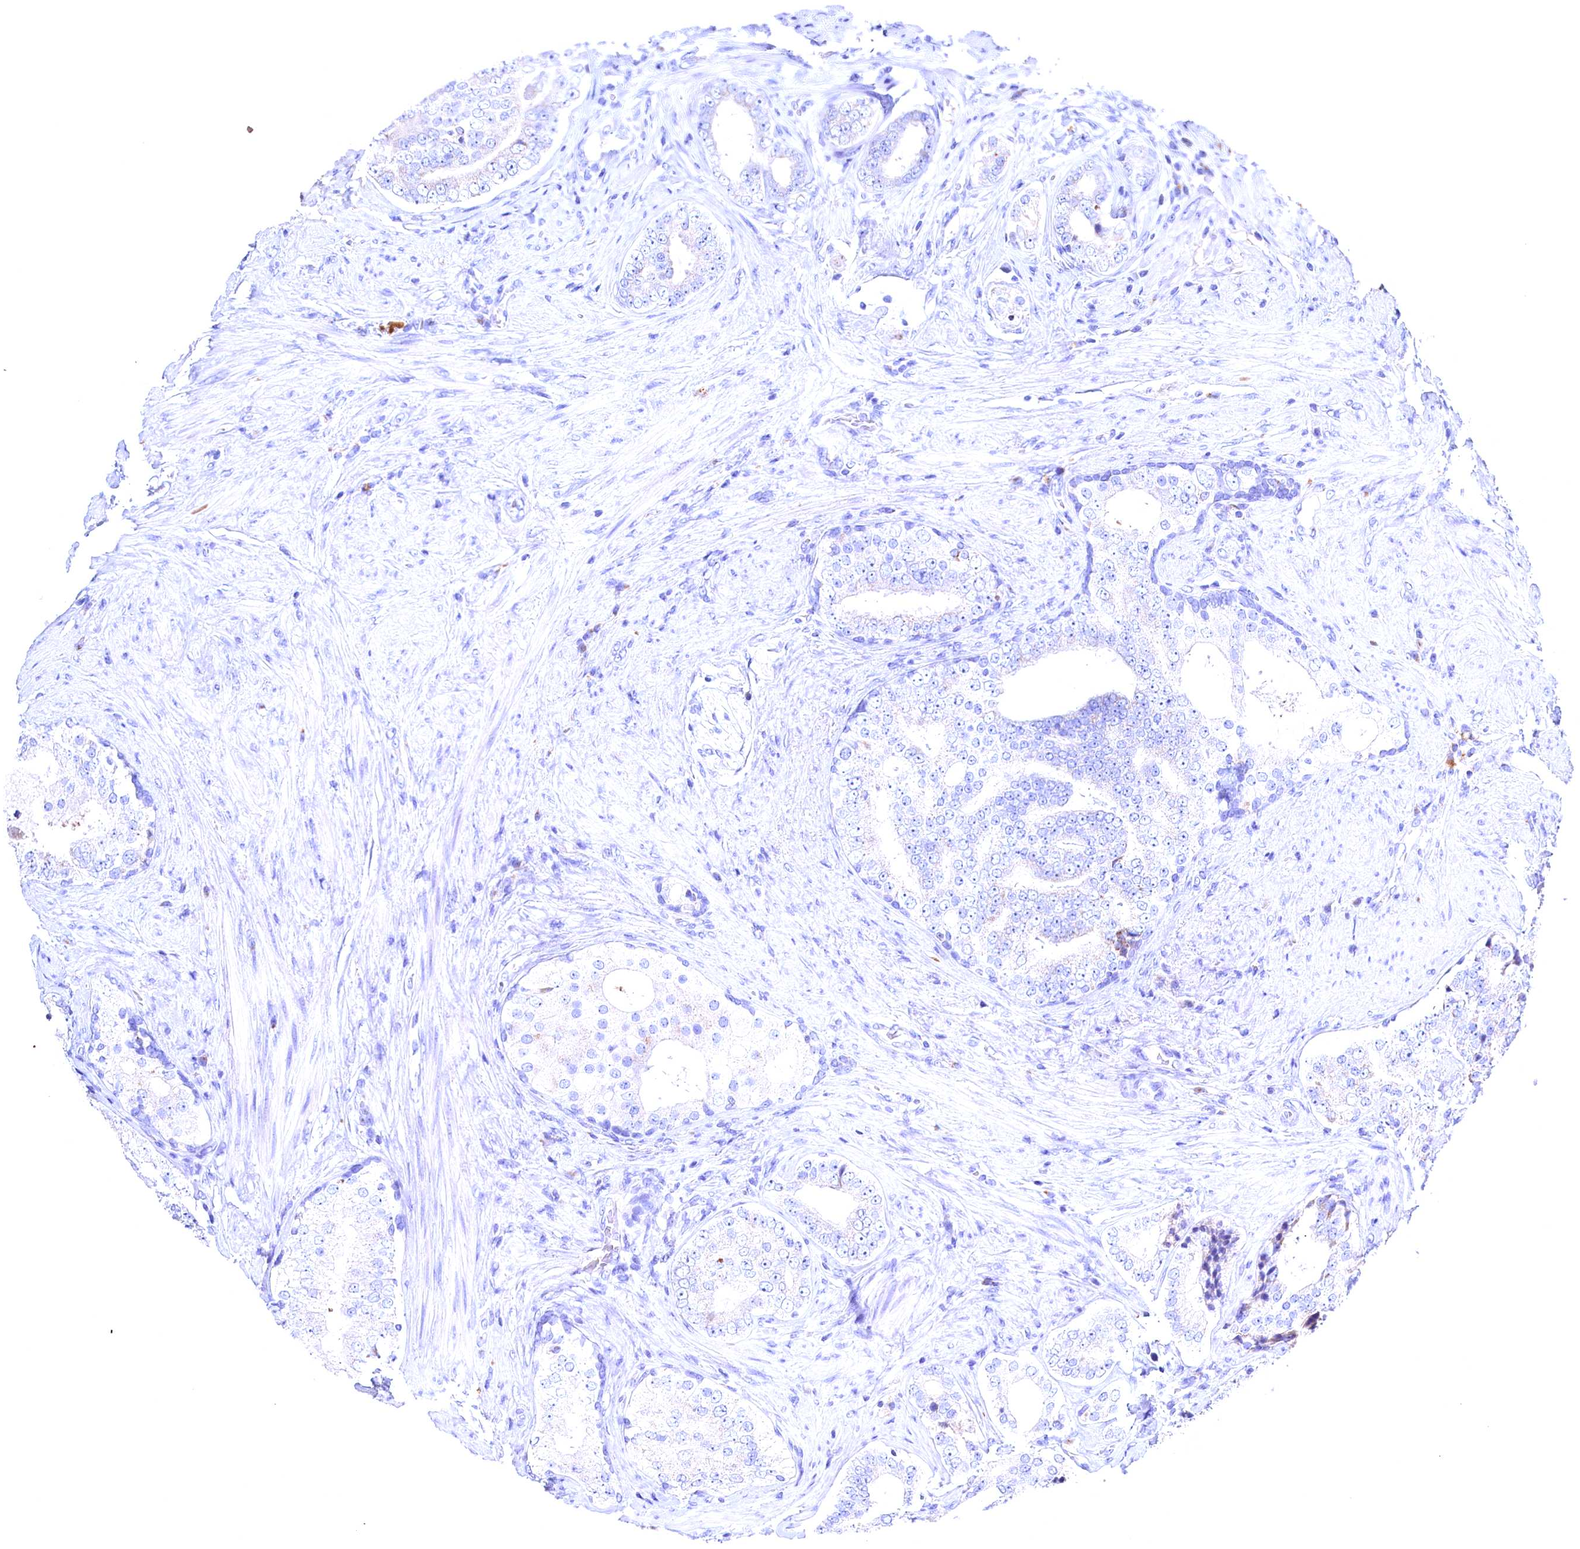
{"staining": {"intensity": "negative", "quantity": "none", "location": "none"}, "tissue": "prostate cancer", "cell_type": "Tumor cells", "image_type": "cancer", "snomed": [{"axis": "morphology", "description": "Adenocarcinoma, High grade"}, {"axis": "topography", "description": "Prostate"}], "caption": "Human prostate cancer stained for a protein using immunohistochemistry (IHC) demonstrates no staining in tumor cells.", "gene": "GPR108", "patient": {"sex": "male", "age": 56}}